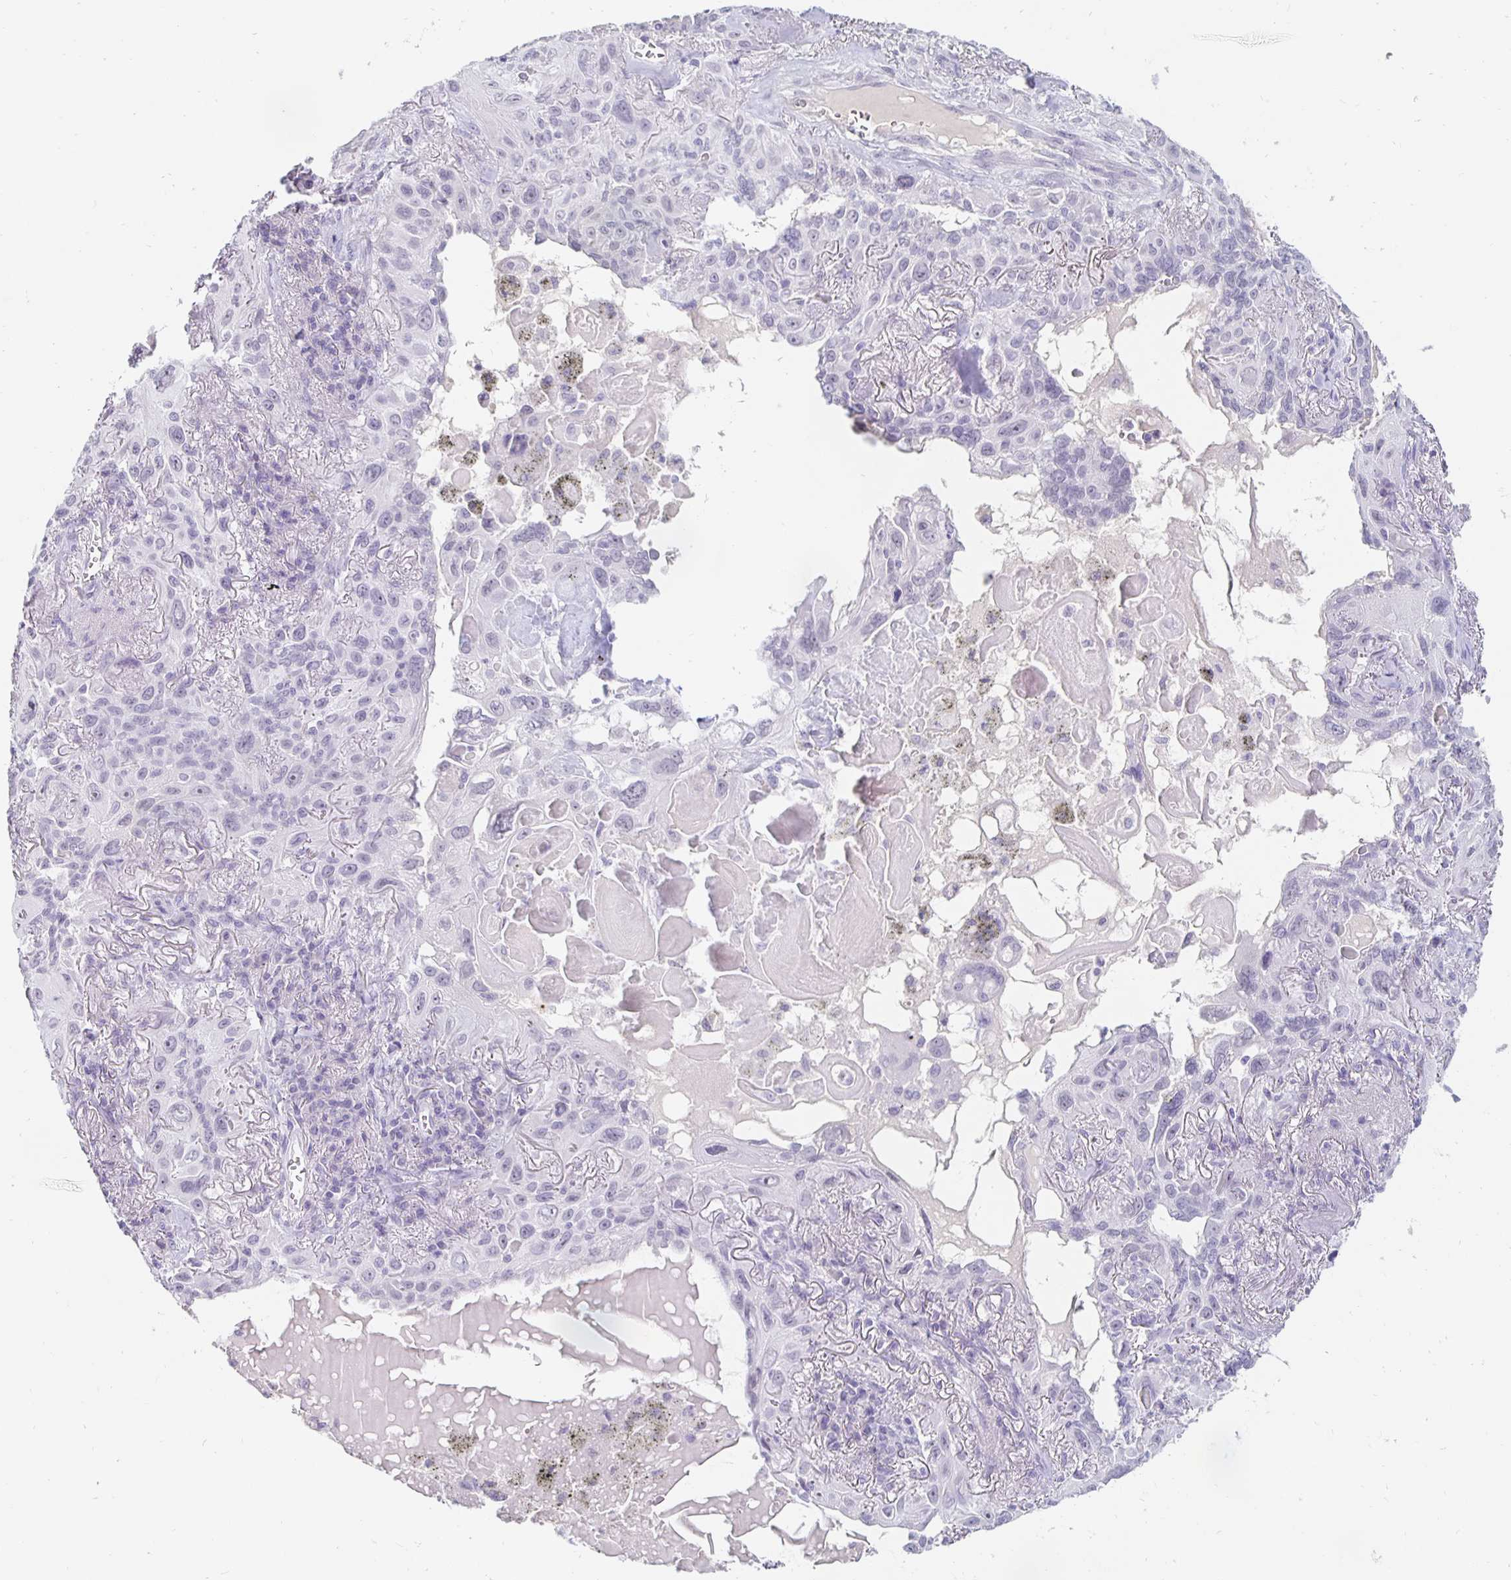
{"staining": {"intensity": "negative", "quantity": "none", "location": "none"}, "tissue": "lung cancer", "cell_type": "Tumor cells", "image_type": "cancer", "snomed": [{"axis": "morphology", "description": "Squamous cell carcinoma, NOS"}, {"axis": "topography", "description": "Lung"}], "caption": "Immunohistochemistry (IHC) photomicrograph of neoplastic tissue: human lung cancer stained with DAB demonstrates no significant protein positivity in tumor cells. The staining was performed using DAB to visualize the protein expression in brown, while the nuclei were stained in blue with hematoxylin (Magnification: 20x).", "gene": "KCNQ2", "patient": {"sex": "male", "age": 79}}